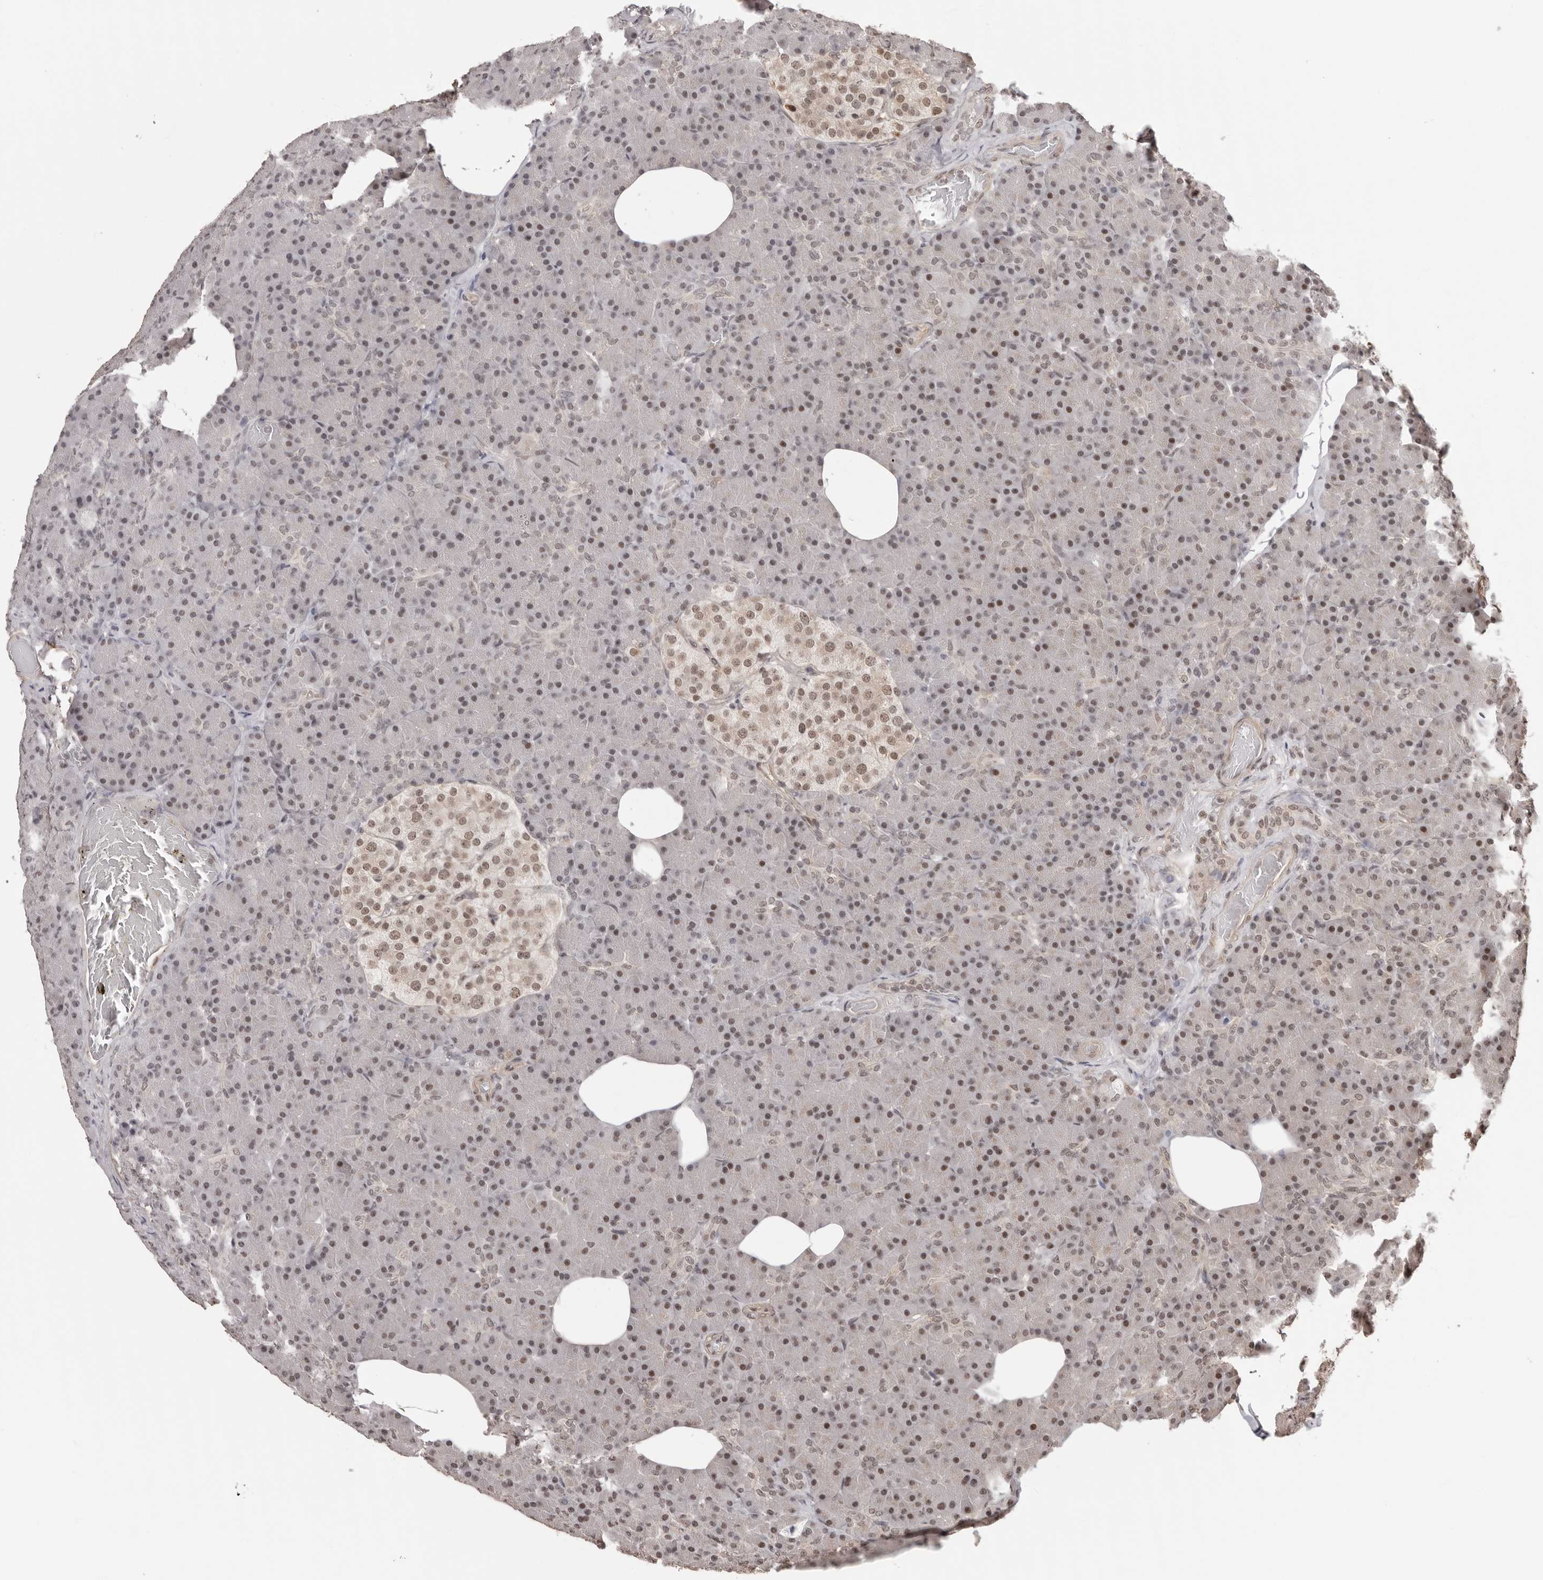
{"staining": {"intensity": "moderate", "quantity": ">75%", "location": "nuclear"}, "tissue": "pancreas", "cell_type": "Exocrine glandular cells", "image_type": "normal", "snomed": [{"axis": "morphology", "description": "Normal tissue, NOS"}, {"axis": "topography", "description": "Pancreas"}], "caption": "Brown immunohistochemical staining in benign pancreas demonstrates moderate nuclear staining in about >75% of exocrine glandular cells.", "gene": "SDE2", "patient": {"sex": "female", "age": 43}}